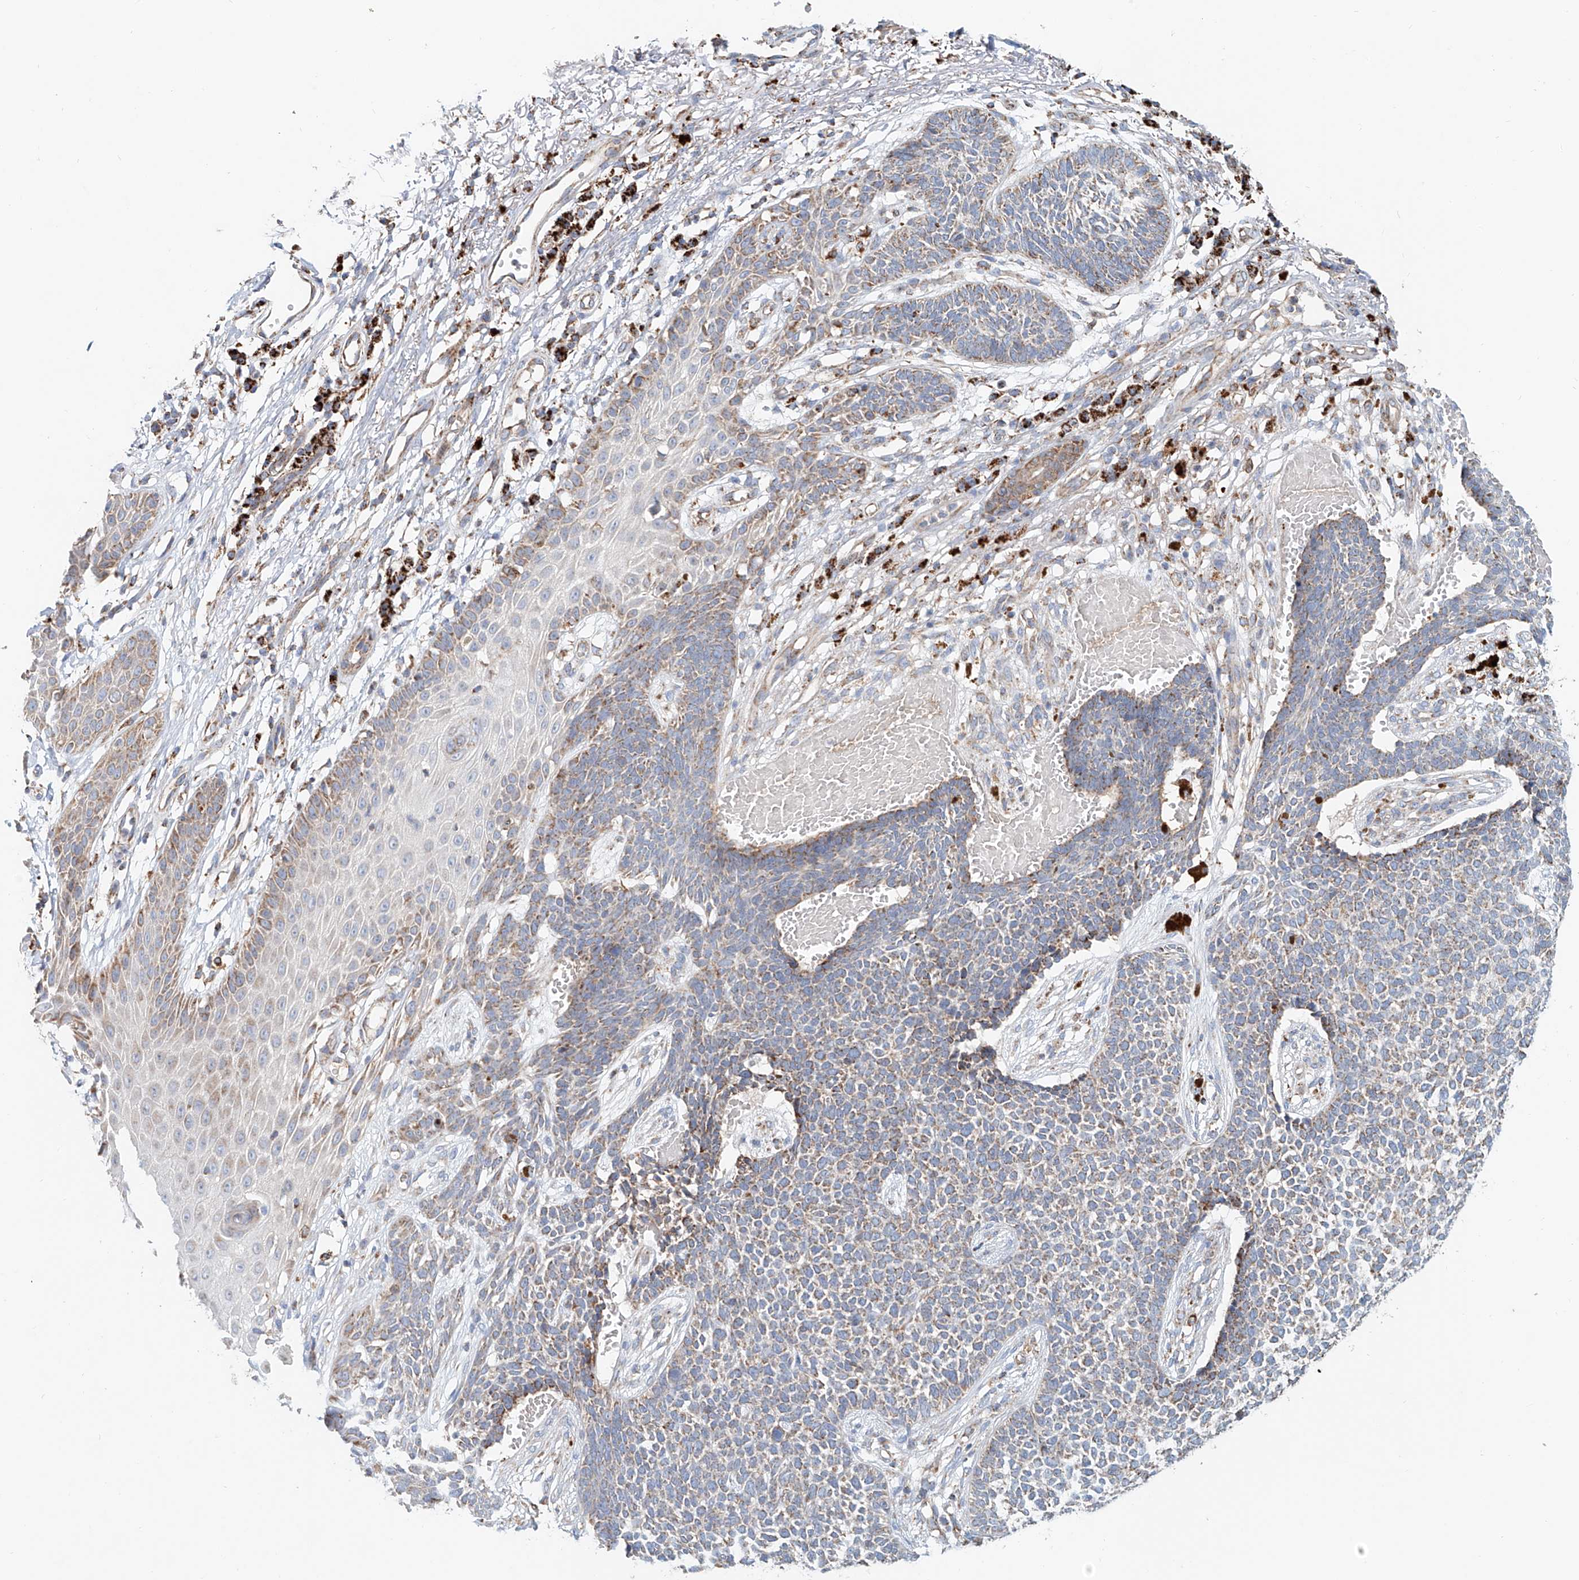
{"staining": {"intensity": "weak", "quantity": ">75%", "location": "cytoplasmic/membranous"}, "tissue": "skin cancer", "cell_type": "Tumor cells", "image_type": "cancer", "snomed": [{"axis": "morphology", "description": "Basal cell carcinoma"}, {"axis": "topography", "description": "Skin"}], "caption": "The histopathology image displays immunohistochemical staining of basal cell carcinoma (skin). There is weak cytoplasmic/membranous expression is identified in about >75% of tumor cells.", "gene": "CARD10", "patient": {"sex": "female", "age": 84}}